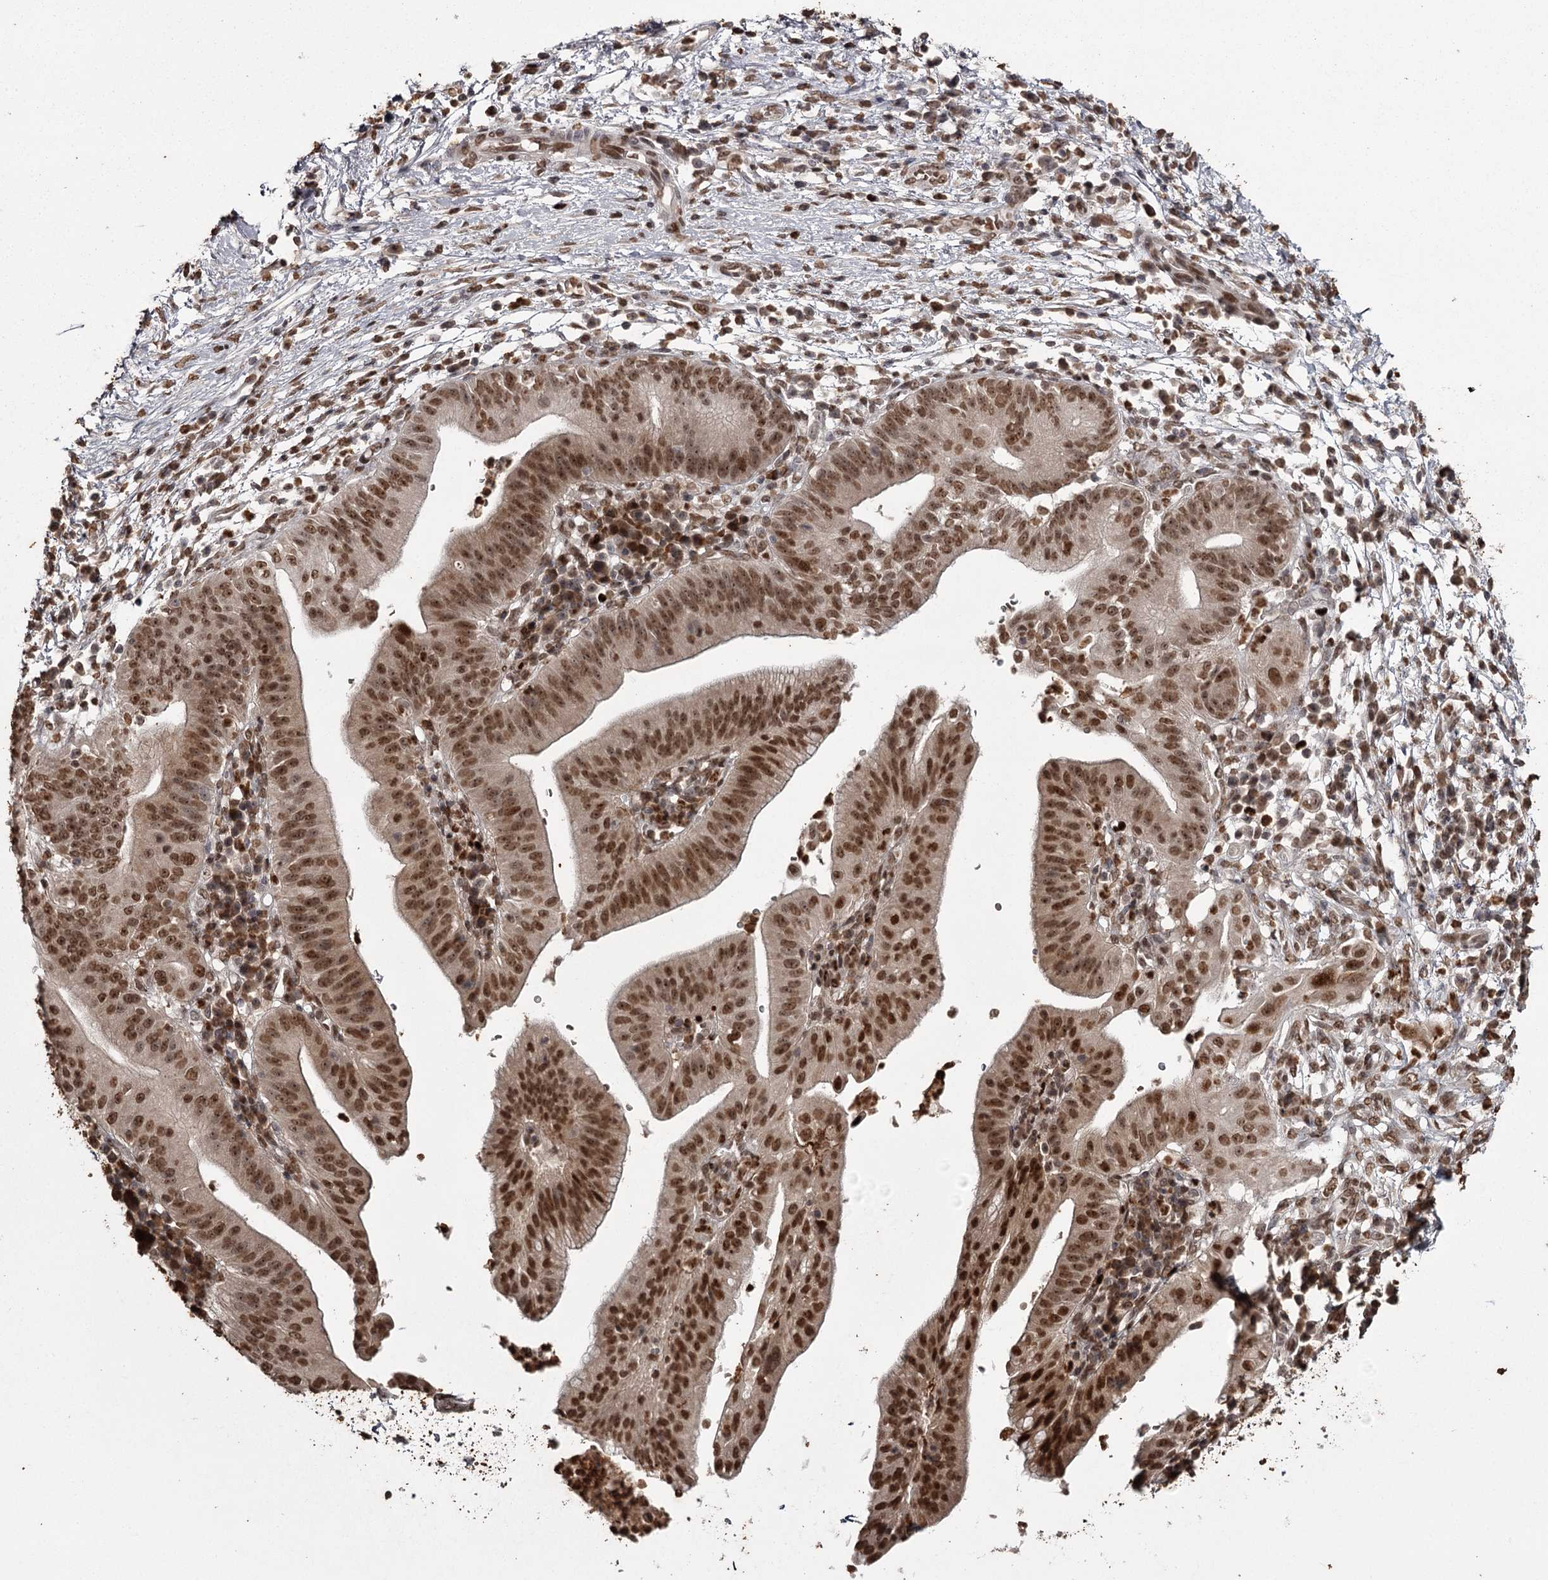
{"staining": {"intensity": "strong", "quantity": ">75%", "location": "cytoplasmic/membranous,nuclear"}, "tissue": "pancreatic cancer", "cell_type": "Tumor cells", "image_type": "cancer", "snomed": [{"axis": "morphology", "description": "Adenocarcinoma, NOS"}, {"axis": "topography", "description": "Pancreas"}], "caption": "Immunohistochemistry (IHC) image of pancreatic adenocarcinoma stained for a protein (brown), which exhibits high levels of strong cytoplasmic/membranous and nuclear expression in approximately >75% of tumor cells.", "gene": "THYN1", "patient": {"sex": "male", "age": 68}}